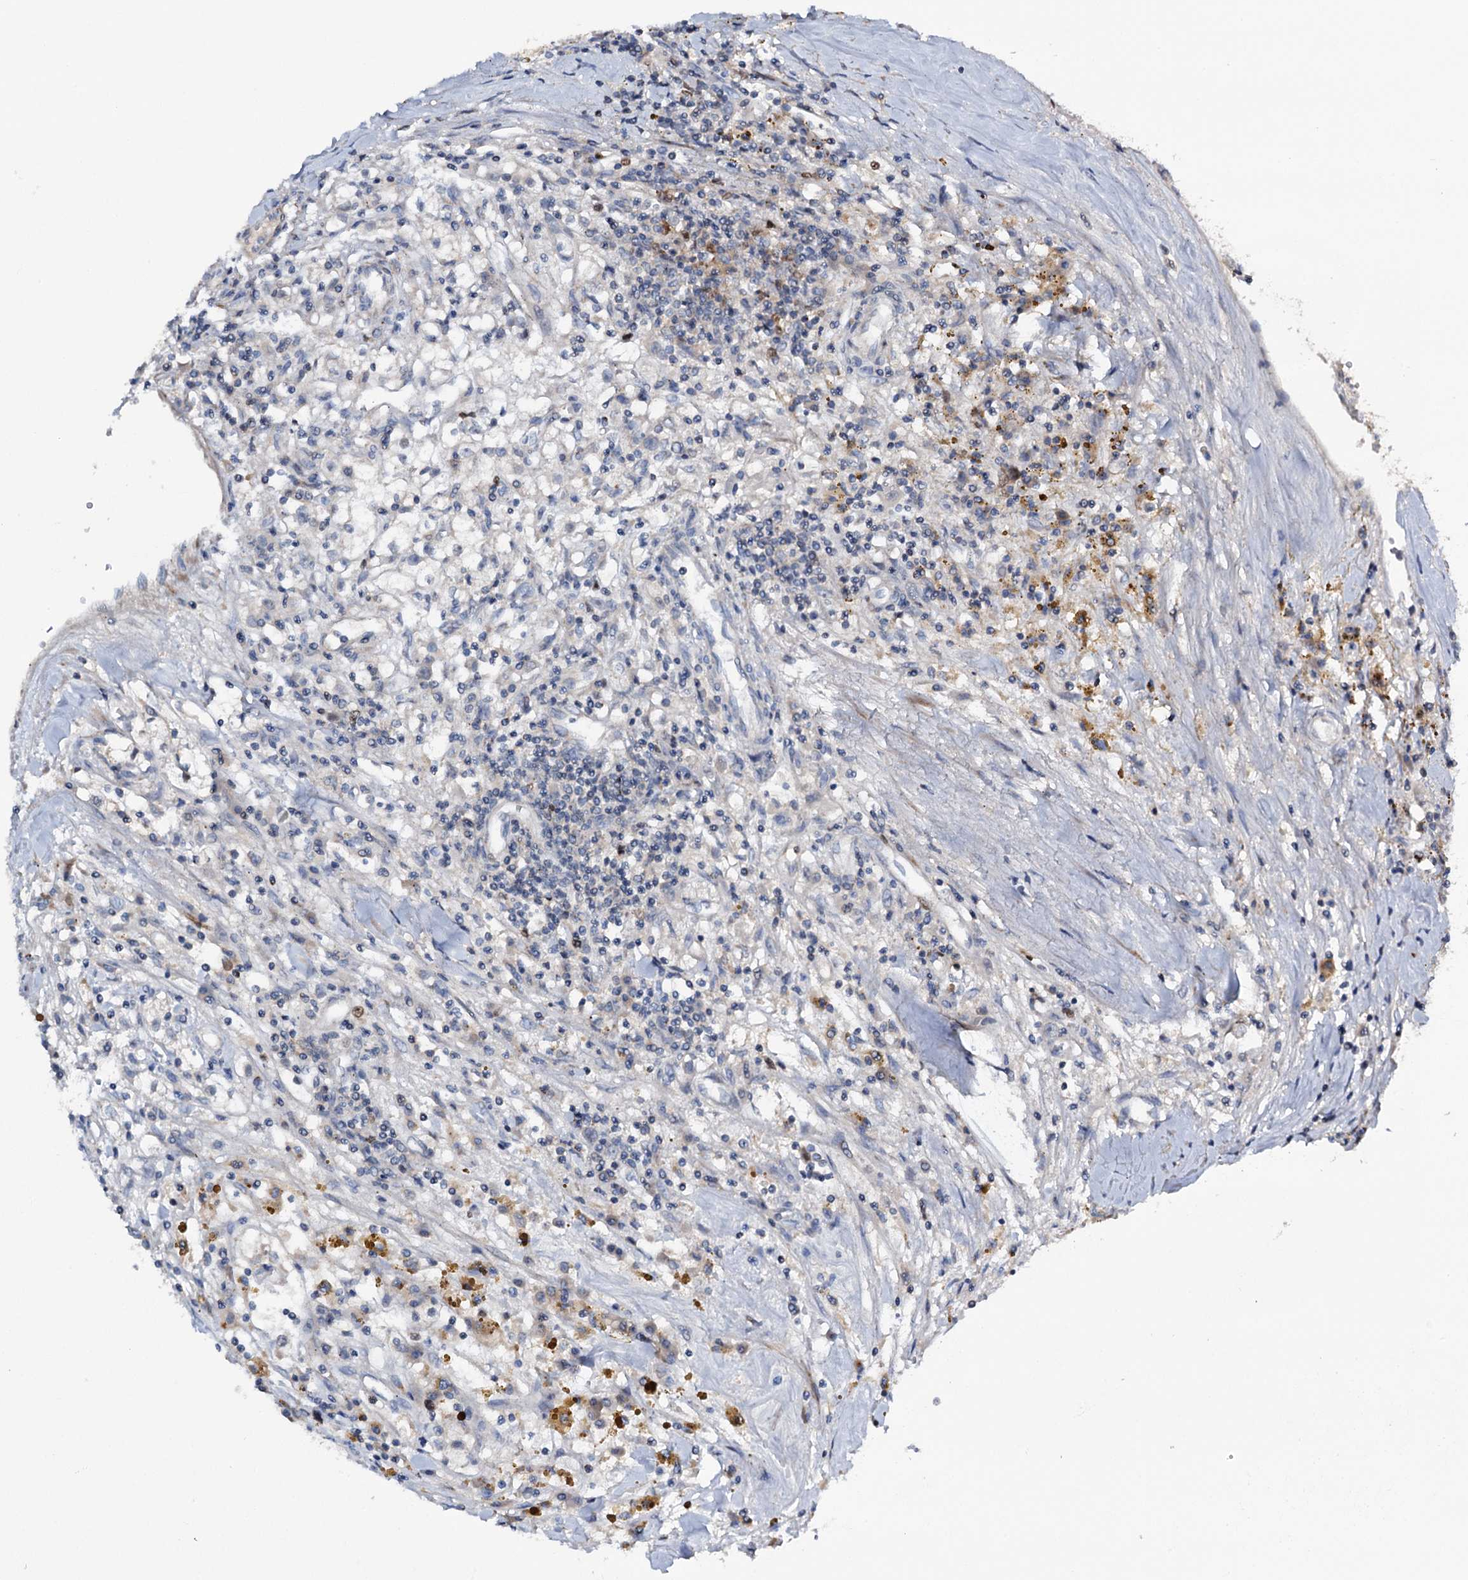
{"staining": {"intensity": "negative", "quantity": "none", "location": "none"}, "tissue": "renal cancer", "cell_type": "Tumor cells", "image_type": "cancer", "snomed": [{"axis": "morphology", "description": "Adenocarcinoma, NOS"}, {"axis": "topography", "description": "Kidney"}], "caption": "A high-resolution micrograph shows IHC staining of adenocarcinoma (renal), which shows no significant staining in tumor cells.", "gene": "NCAPD2", "patient": {"sex": "male", "age": 56}}